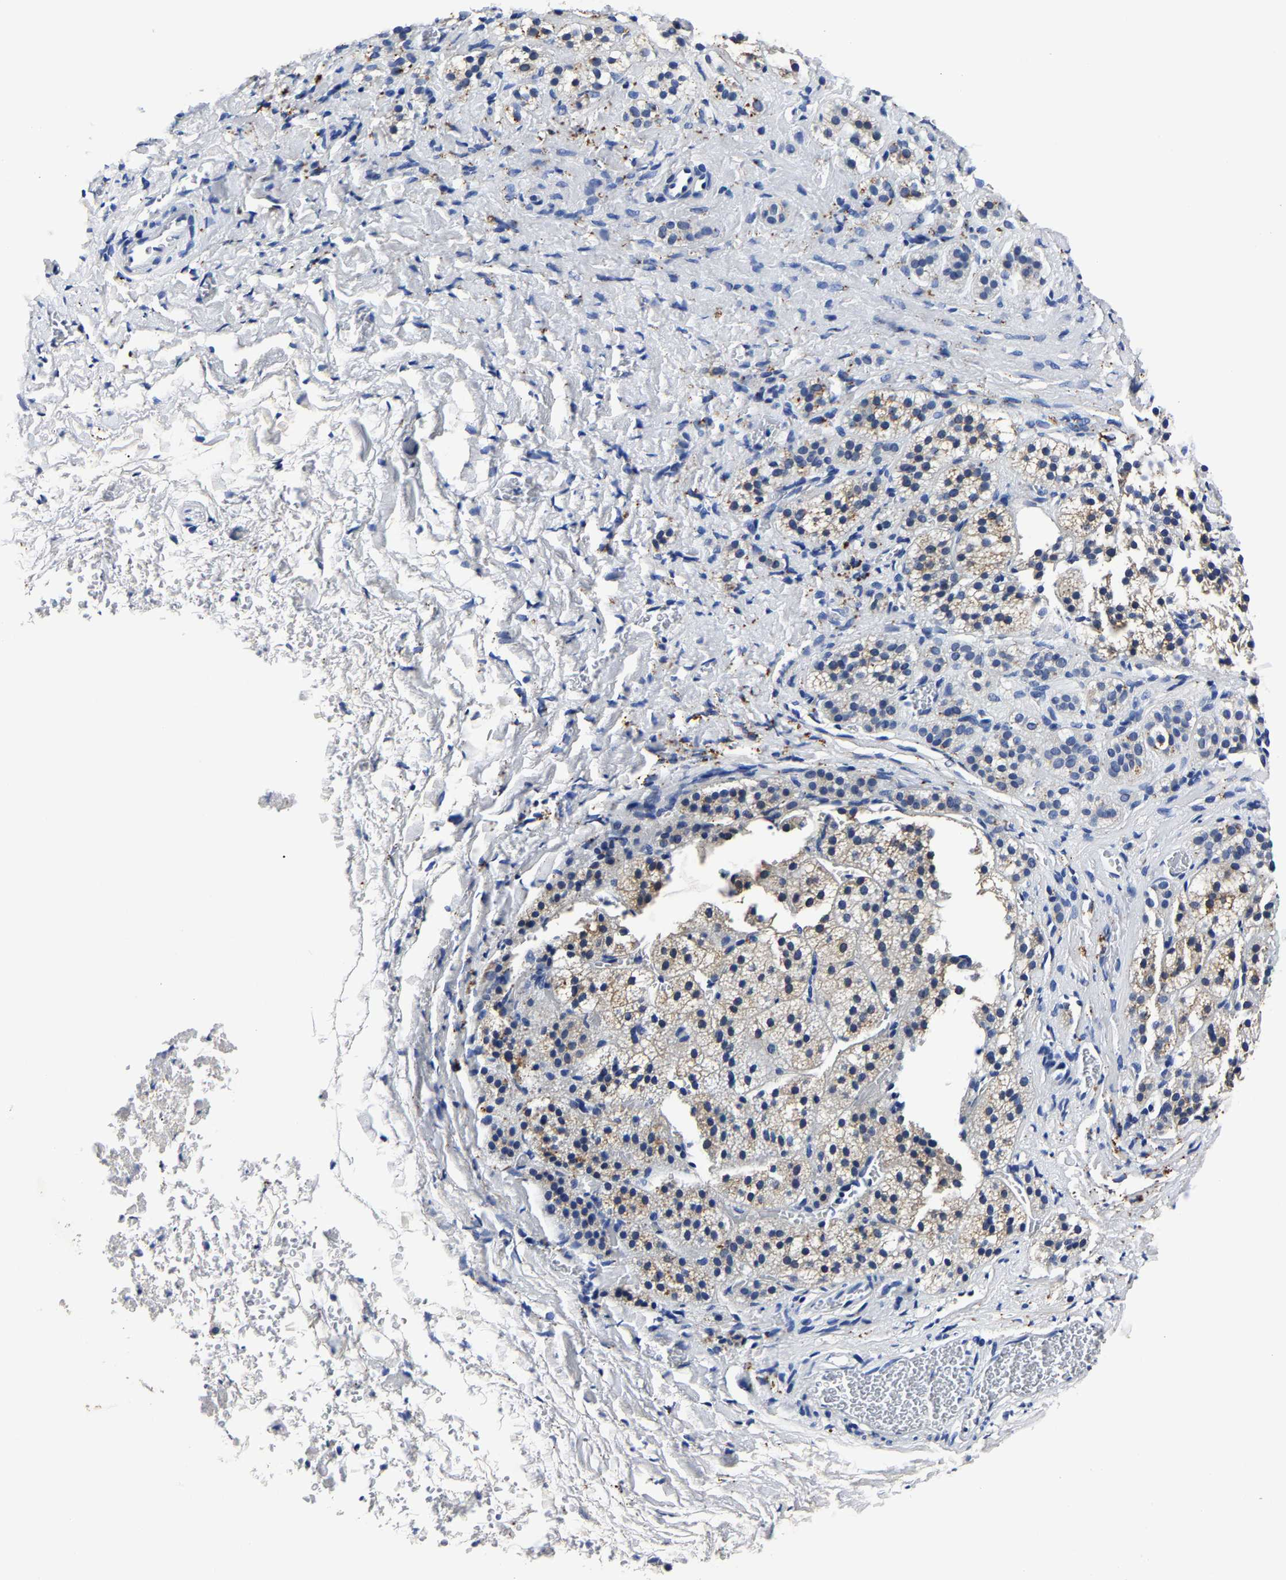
{"staining": {"intensity": "moderate", "quantity": "<25%", "location": "cytoplasmic/membranous"}, "tissue": "adrenal gland", "cell_type": "Glandular cells", "image_type": "normal", "snomed": [{"axis": "morphology", "description": "Normal tissue, NOS"}, {"axis": "topography", "description": "Adrenal gland"}], "caption": "A brown stain labels moderate cytoplasmic/membranous expression of a protein in glandular cells of unremarkable human adrenal gland. (DAB = brown stain, brightfield microscopy at high magnification).", "gene": "PSPH", "patient": {"sex": "female", "age": 44}}